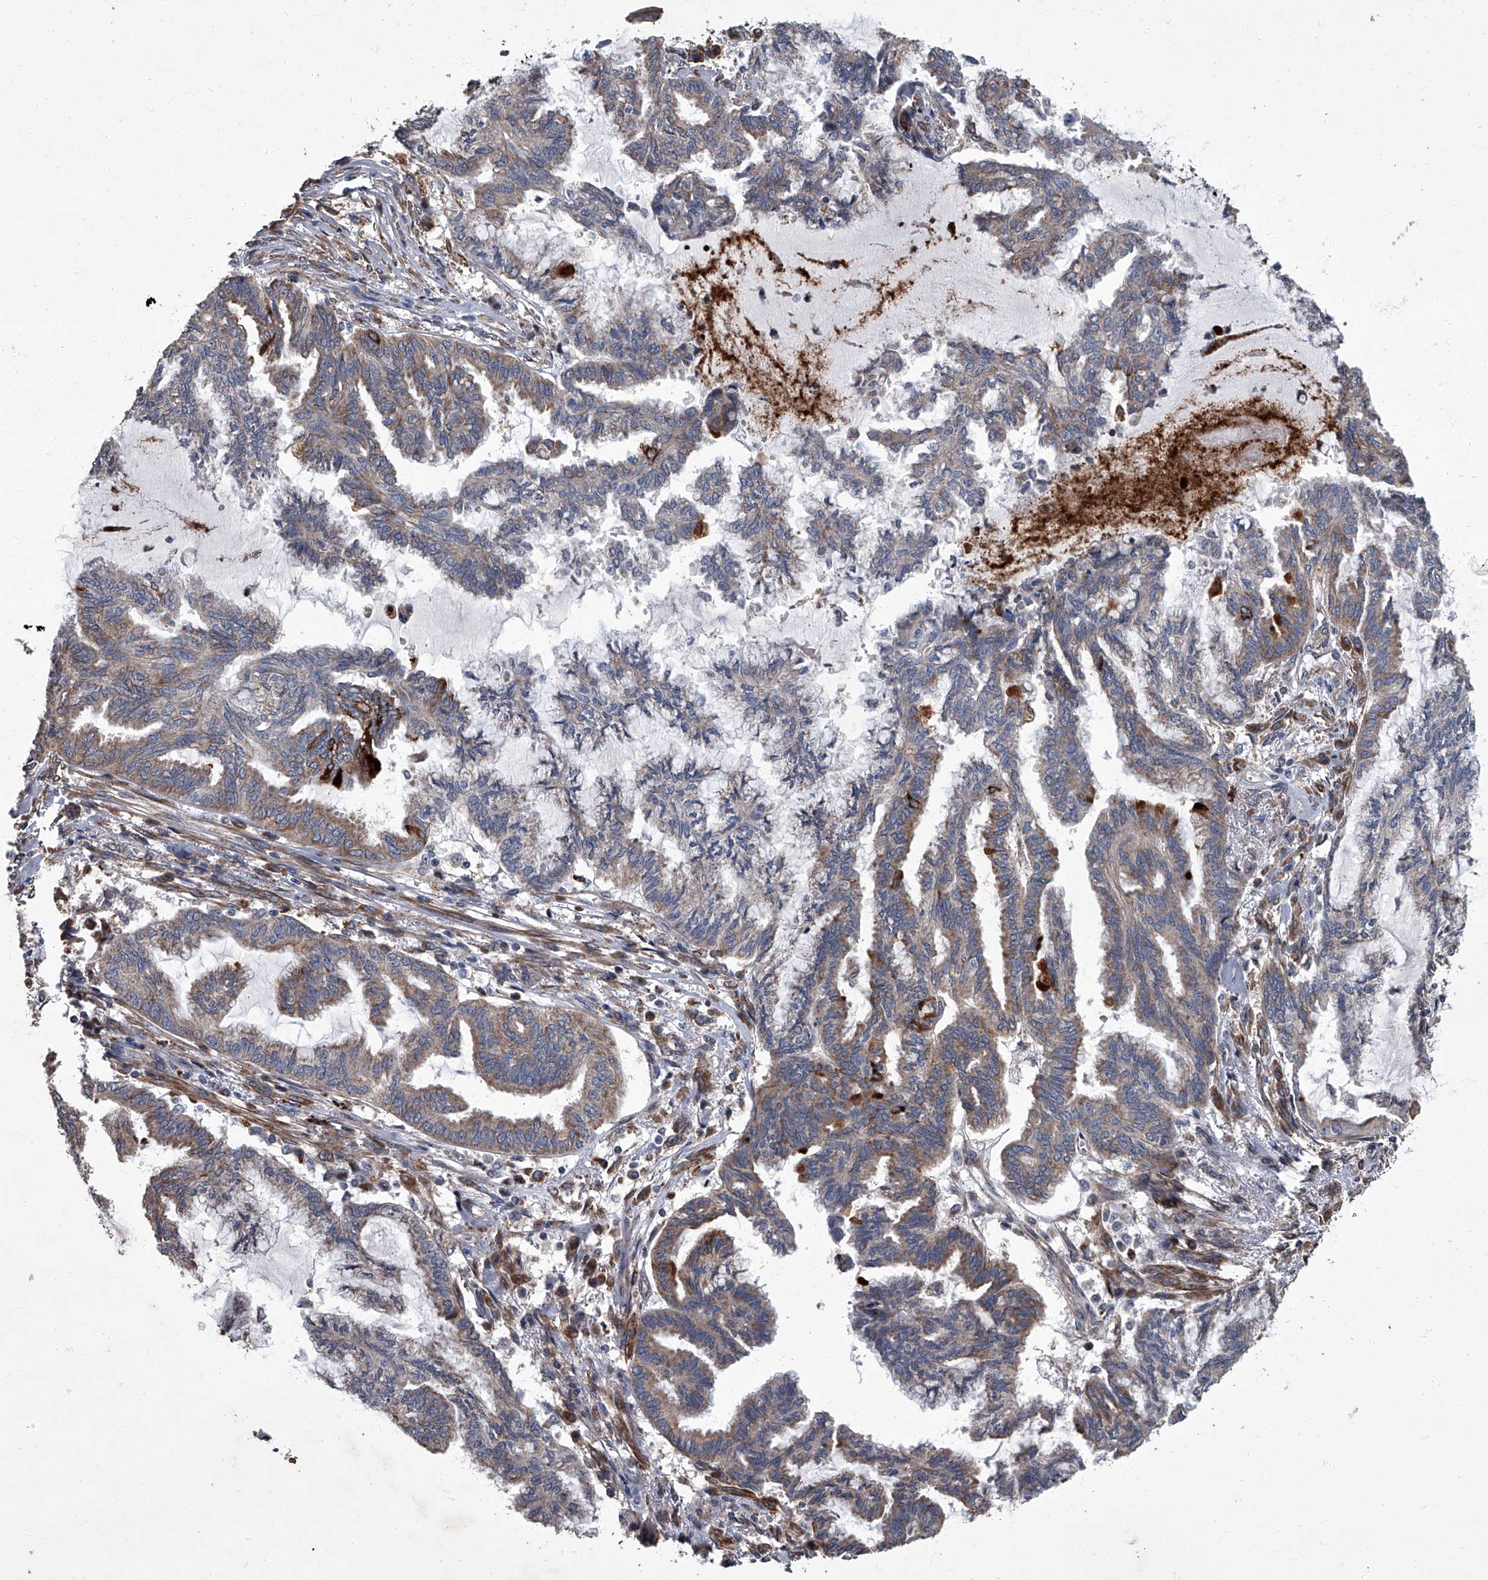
{"staining": {"intensity": "weak", "quantity": "25%-75%", "location": "cytoplasmic/membranous"}, "tissue": "endometrial cancer", "cell_type": "Tumor cells", "image_type": "cancer", "snomed": [{"axis": "morphology", "description": "Adenocarcinoma, NOS"}, {"axis": "topography", "description": "Endometrium"}], "caption": "Endometrial cancer stained with DAB (3,3'-diaminobenzidine) immunohistochemistry (IHC) shows low levels of weak cytoplasmic/membranous expression in approximately 25%-75% of tumor cells. (Stains: DAB (3,3'-diaminobenzidine) in brown, nuclei in blue, Microscopy: brightfield microscopy at high magnification).", "gene": "SIRT4", "patient": {"sex": "female", "age": 86}}